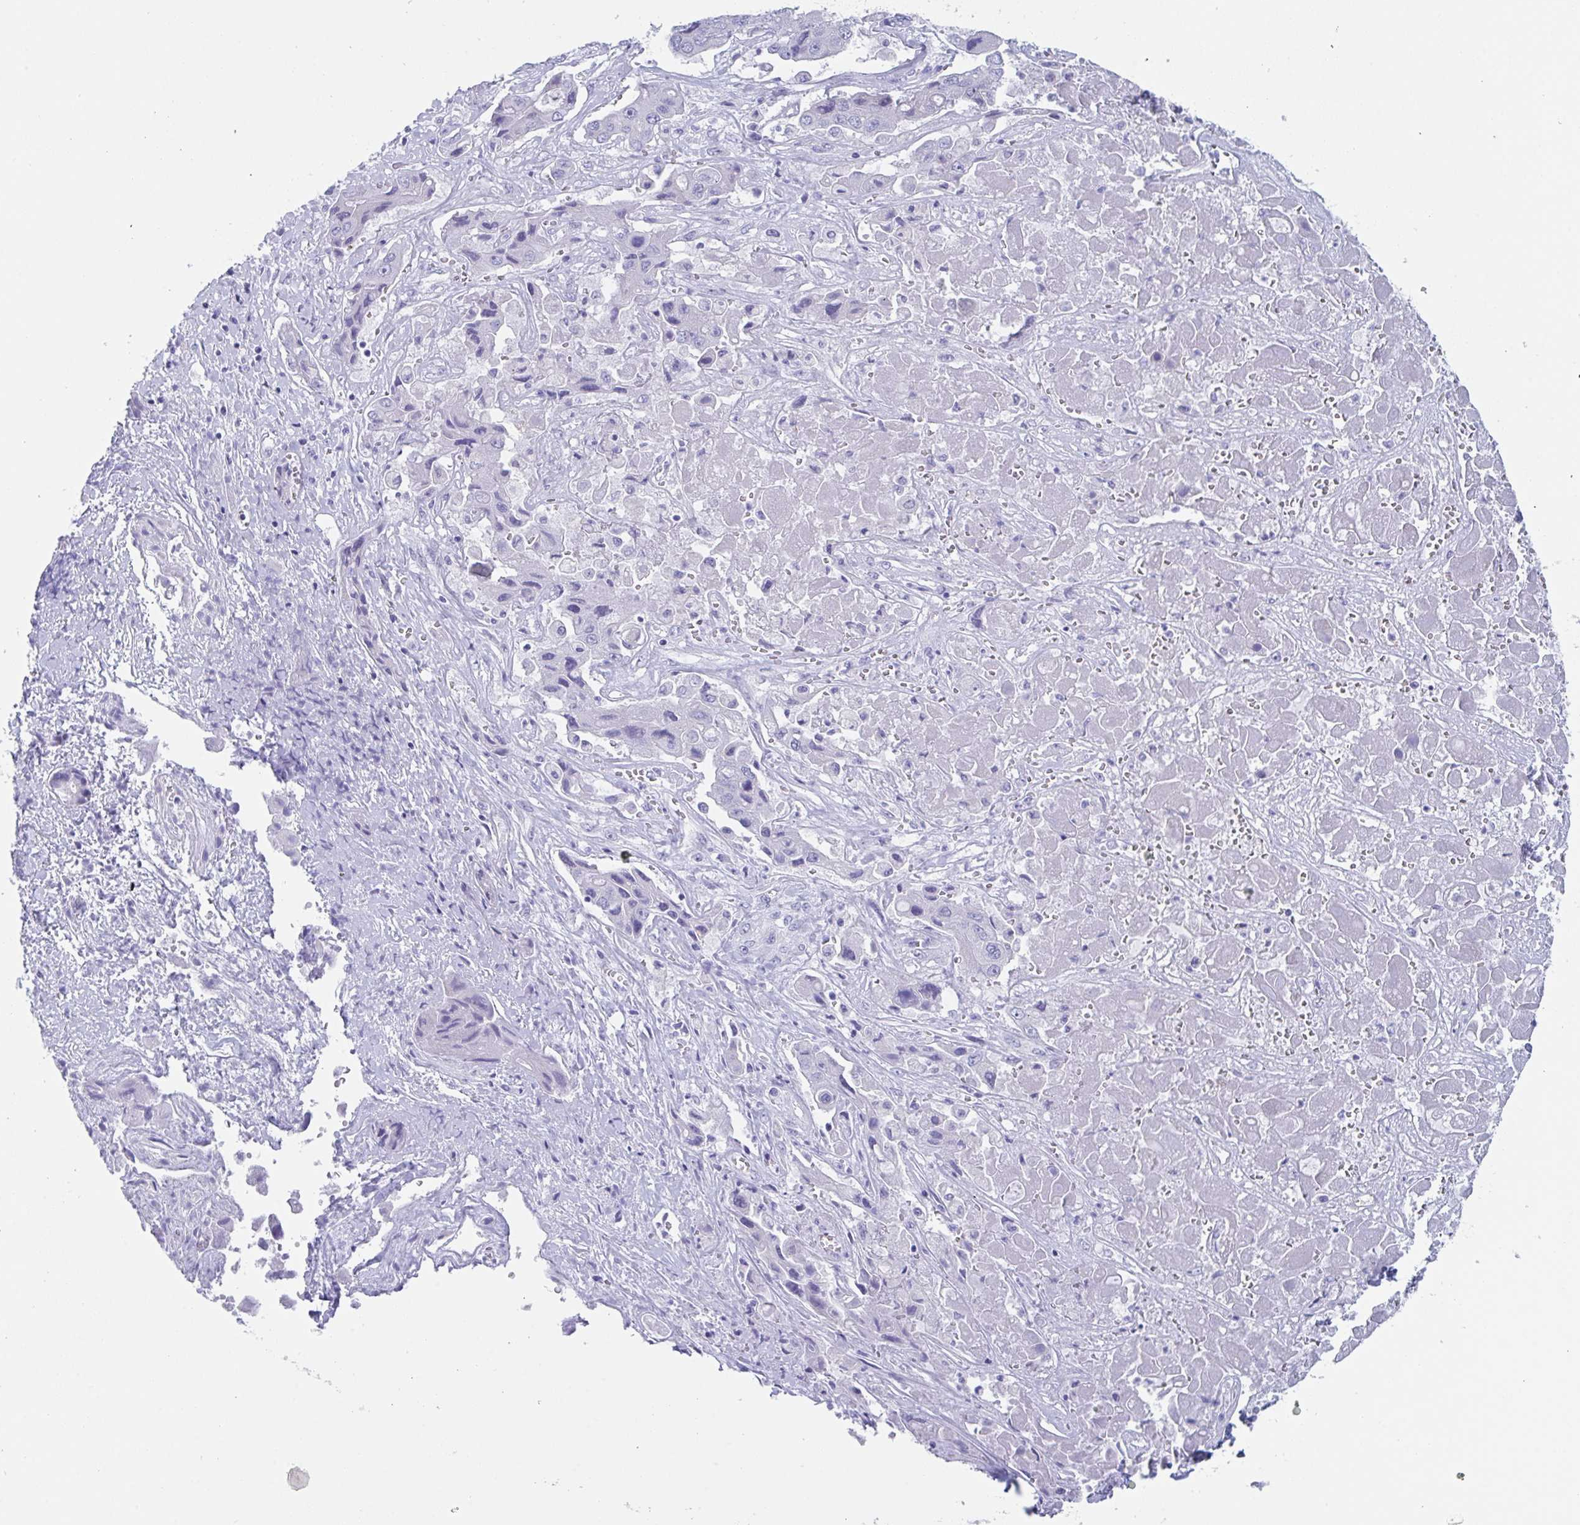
{"staining": {"intensity": "negative", "quantity": "none", "location": "none"}, "tissue": "liver cancer", "cell_type": "Tumor cells", "image_type": "cancer", "snomed": [{"axis": "morphology", "description": "Cholangiocarcinoma"}, {"axis": "topography", "description": "Liver"}], "caption": "DAB immunohistochemical staining of liver cancer reveals no significant expression in tumor cells.", "gene": "ZPBP", "patient": {"sex": "male", "age": 67}}